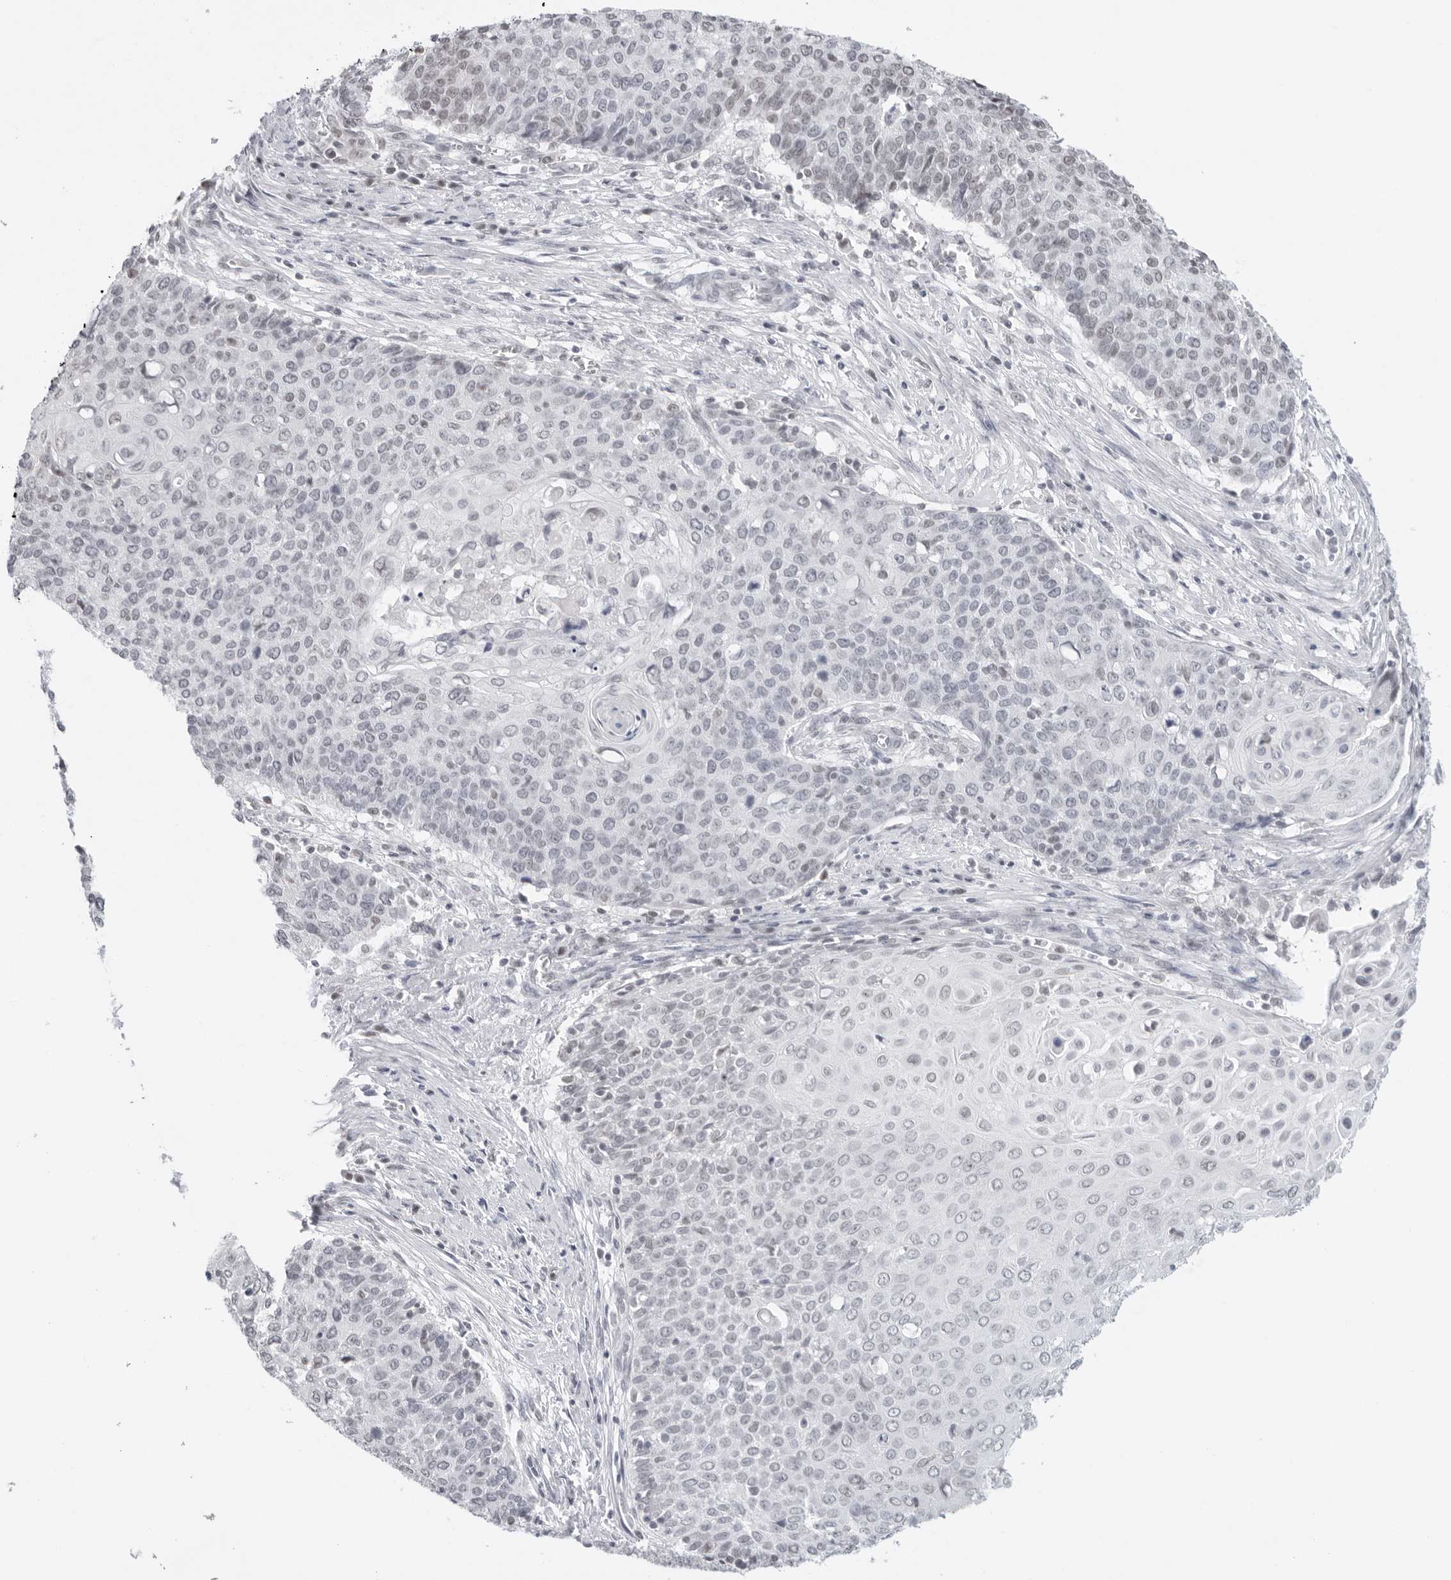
{"staining": {"intensity": "negative", "quantity": "none", "location": "none"}, "tissue": "cervical cancer", "cell_type": "Tumor cells", "image_type": "cancer", "snomed": [{"axis": "morphology", "description": "Squamous cell carcinoma, NOS"}, {"axis": "topography", "description": "Cervix"}], "caption": "DAB immunohistochemical staining of cervical squamous cell carcinoma exhibits no significant expression in tumor cells.", "gene": "FLG2", "patient": {"sex": "female", "age": 39}}